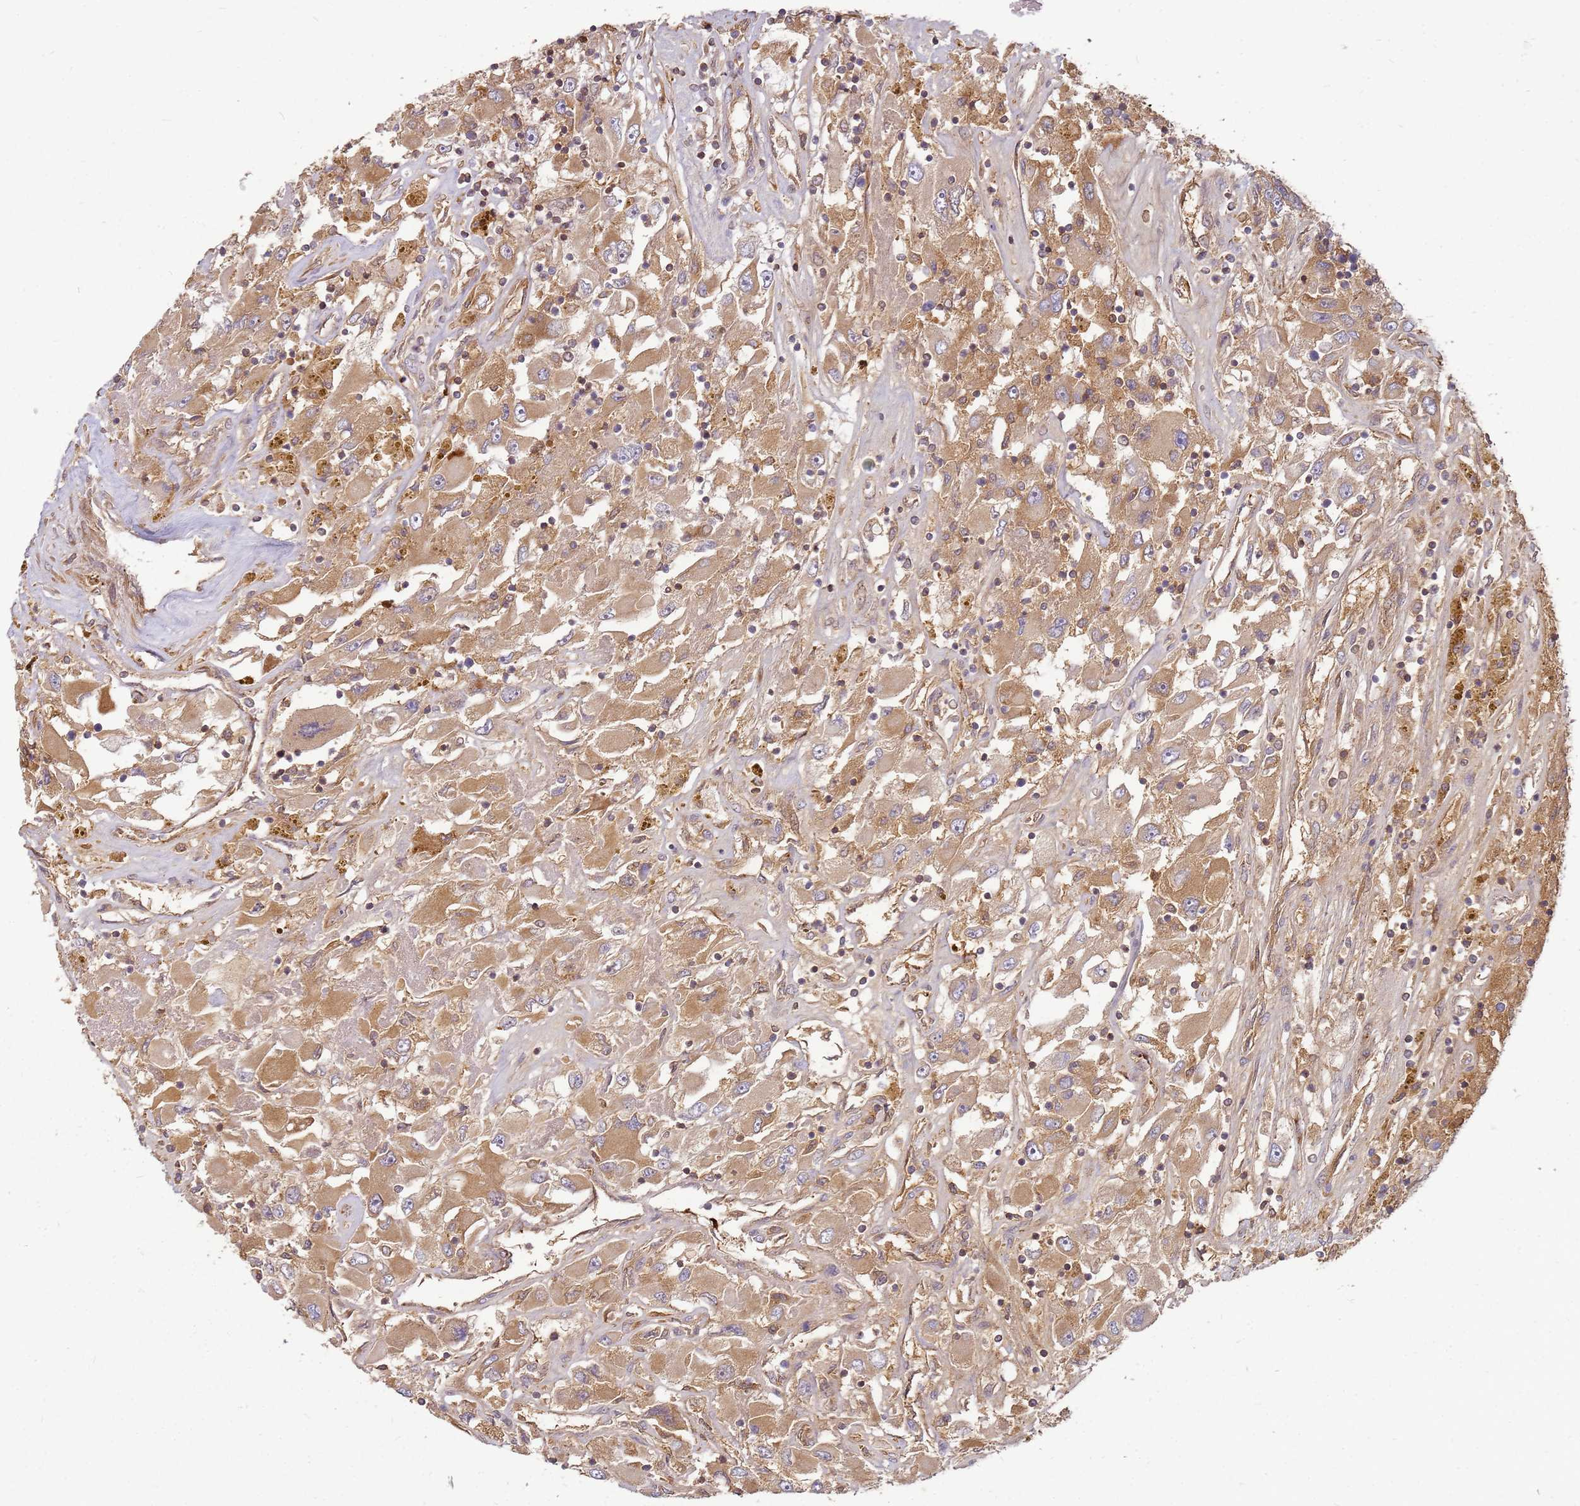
{"staining": {"intensity": "moderate", "quantity": ">75%", "location": "cytoplasmic/membranous"}, "tissue": "renal cancer", "cell_type": "Tumor cells", "image_type": "cancer", "snomed": [{"axis": "morphology", "description": "Adenocarcinoma, NOS"}, {"axis": "topography", "description": "Kidney"}], "caption": "A medium amount of moderate cytoplasmic/membranous expression is present in about >75% of tumor cells in adenocarcinoma (renal) tissue.", "gene": "NUDT14", "patient": {"sex": "female", "age": 52}}